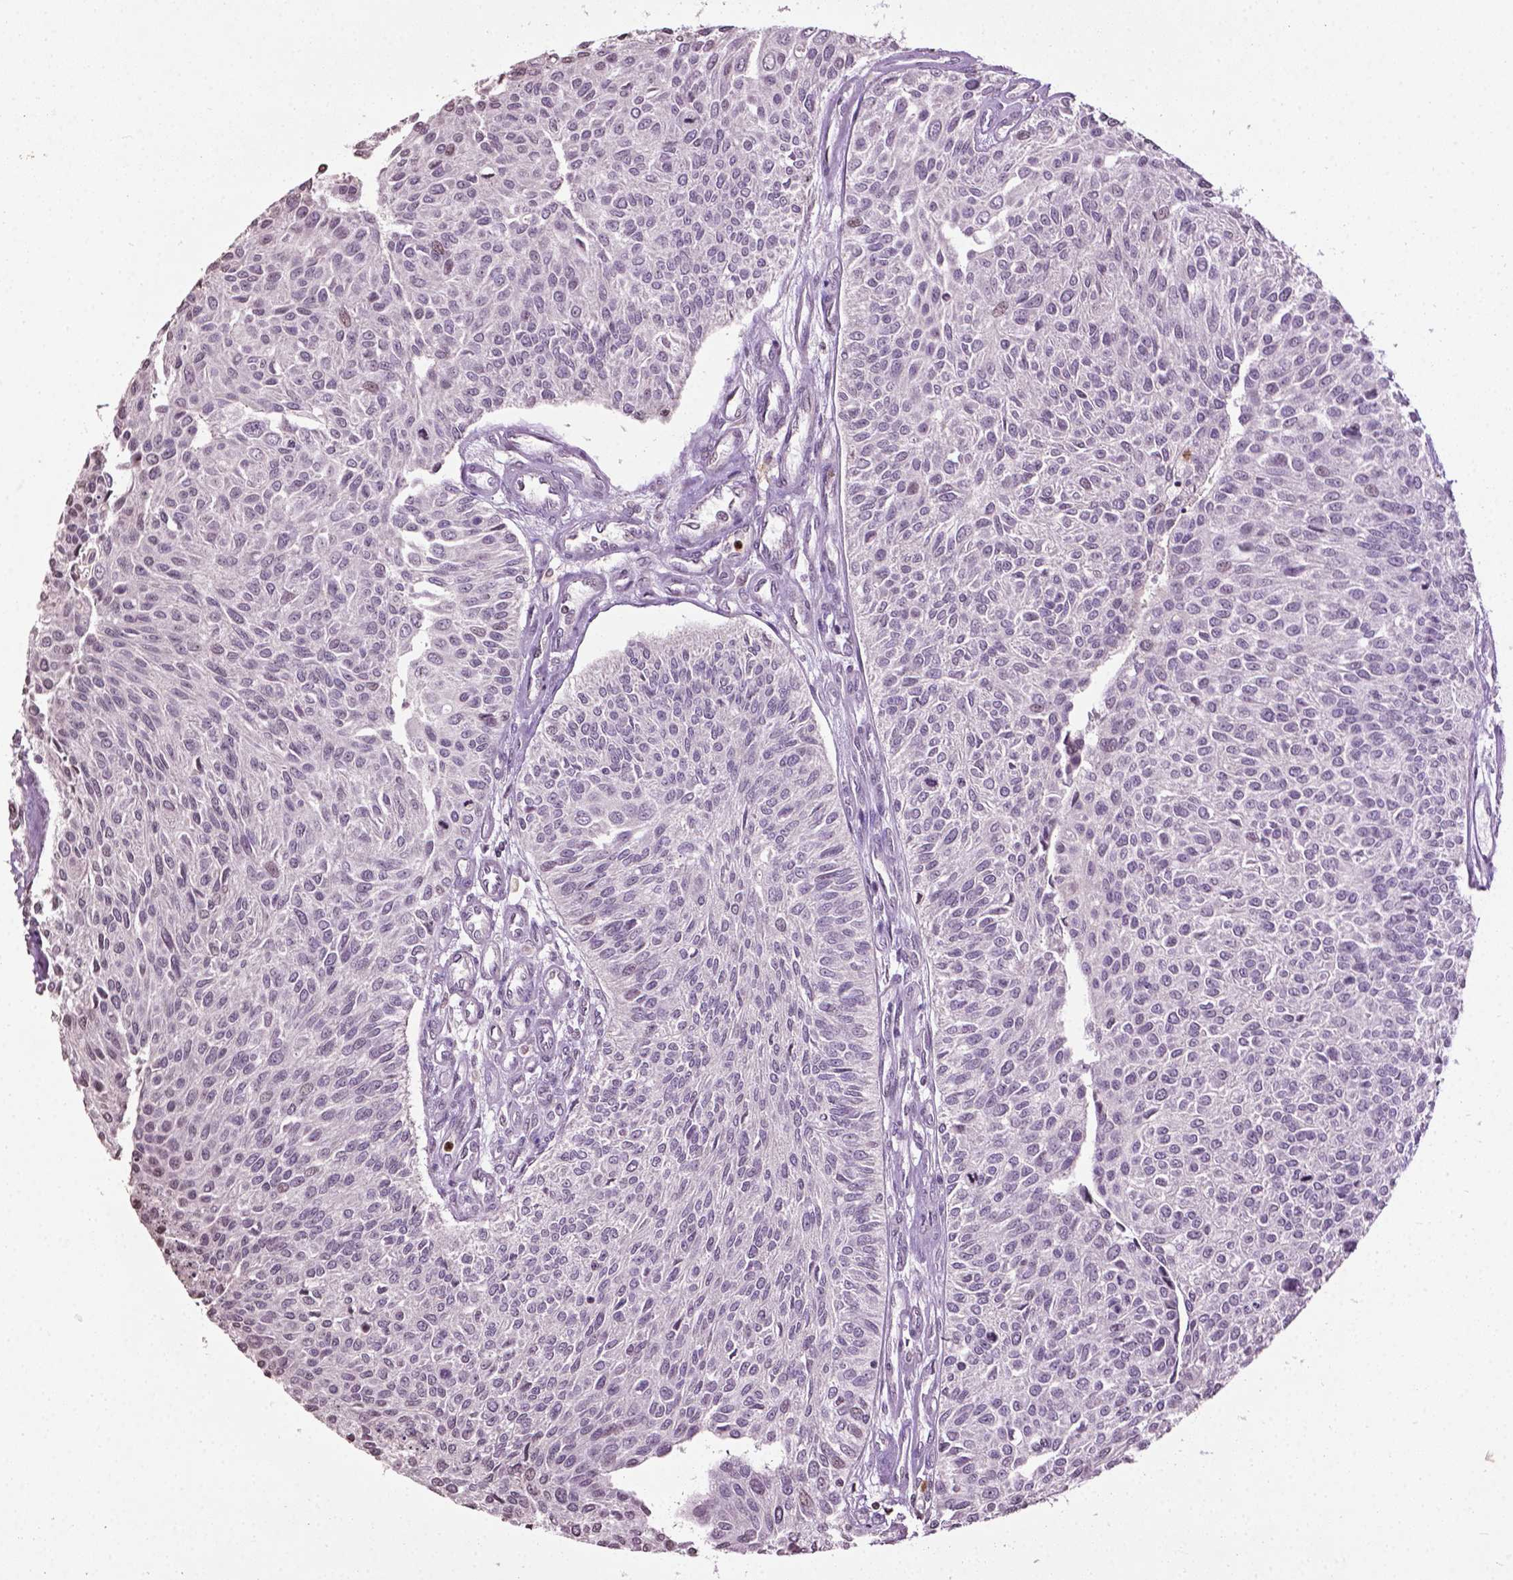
{"staining": {"intensity": "negative", "quantity": "none", "location": "none"}, "tissue": "urothelial cancer", "cell_type": "Tumor cells", "image_type": "cancer", "snomed": [{"axis": "morphology", "description": "Urothelial carcinoma, NOS"}, {"axis": "topography", "description": "Urinary bladder"}], "caption": "Tumor cells show no significant expression in transitional cell carcinoma.", "gene": "NTNG2", "patient": {"sex": "male", "age": 55}}